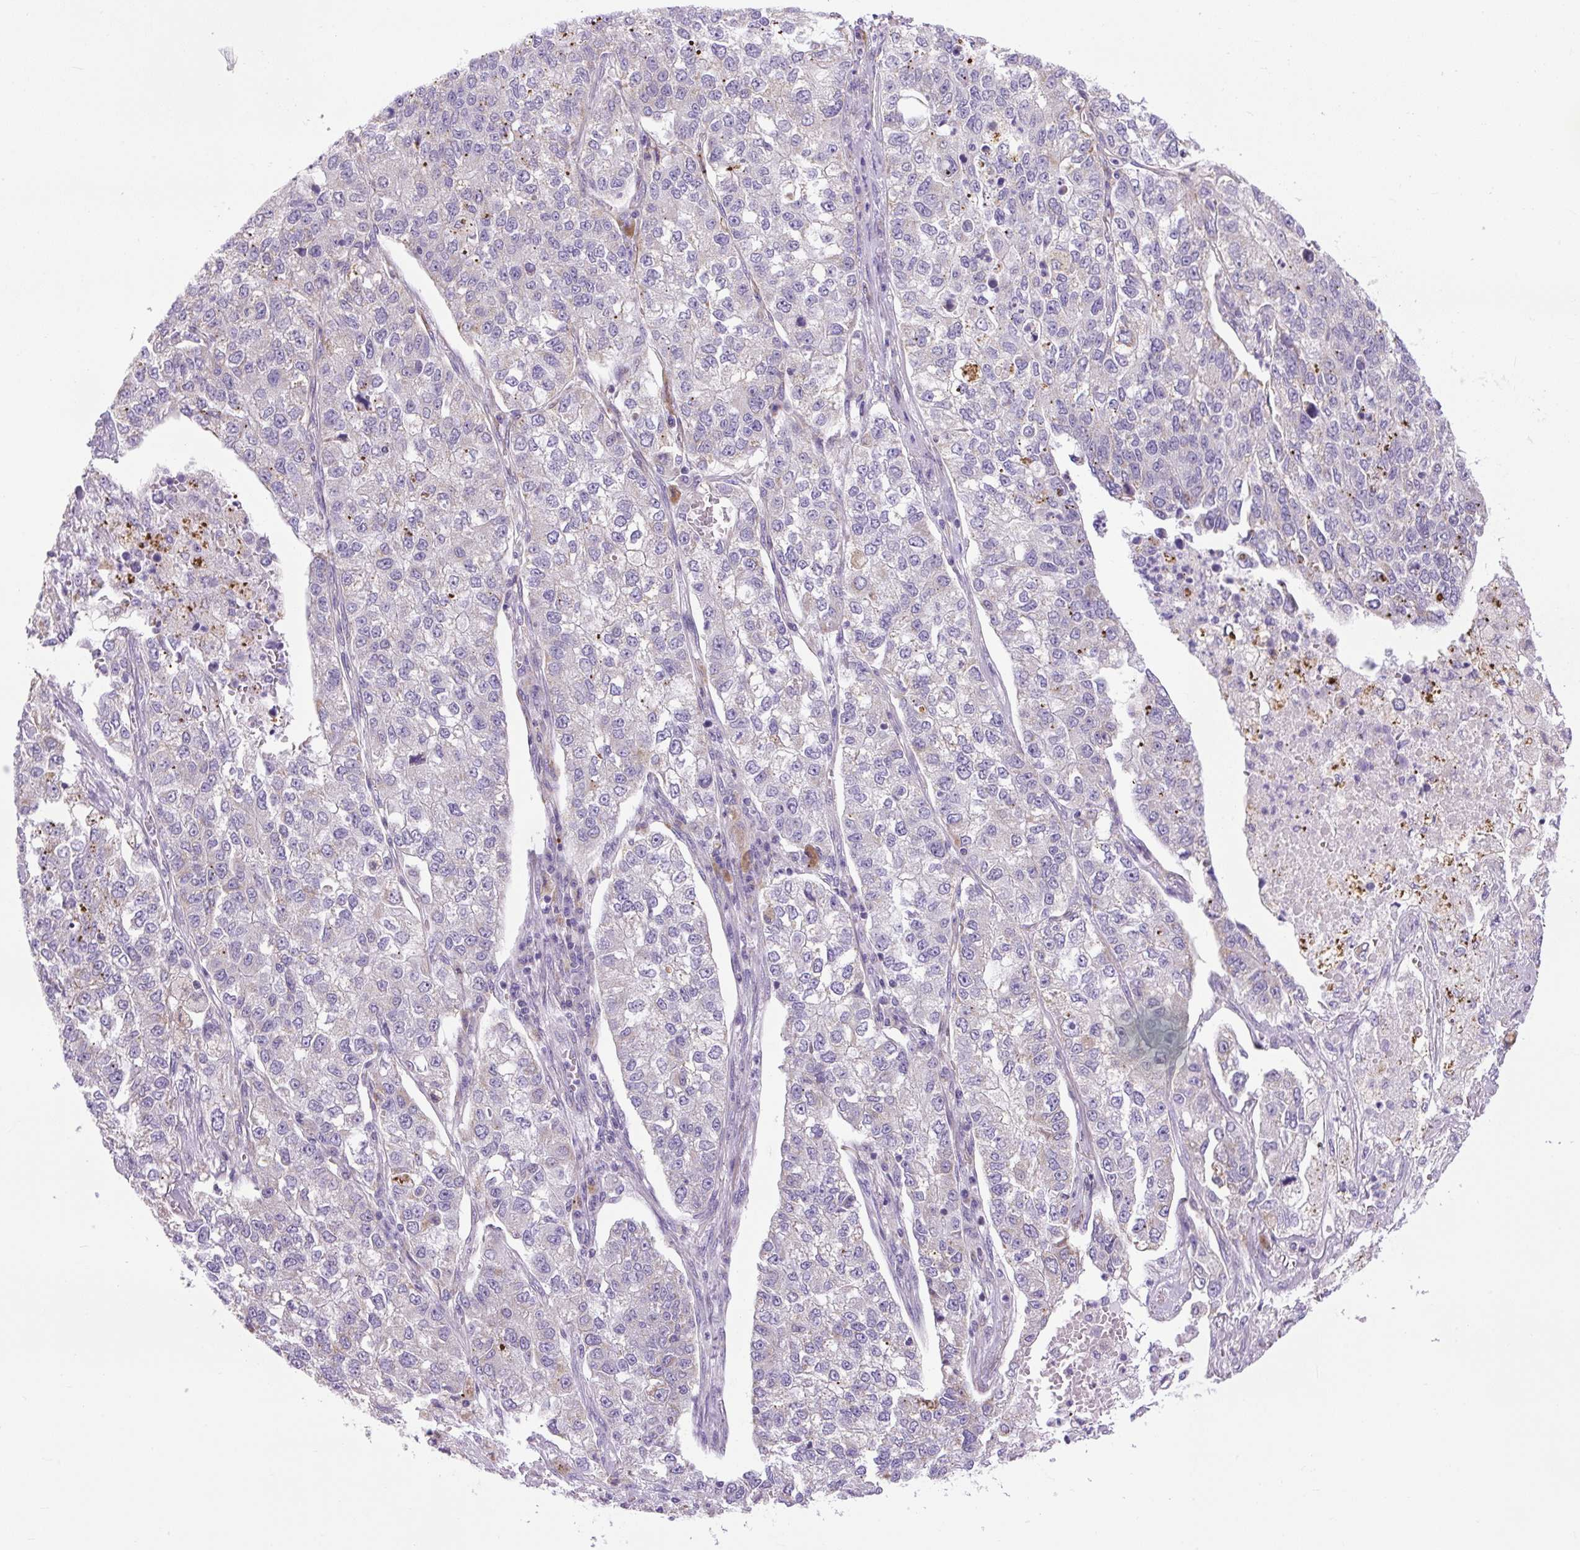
{"staining": {"intensity": "negative", "quantity": "none", "location": "none"}, "tissue": "lung cancer", "cell_type": "Tumor cells", "image_type": "cancer", "snomed": [{"axis": "morphology", "description": "Adenocarcinoma, NOS"}, {"axis": "topography", "description": "Lung"}], "caption": "Tumor cells show no significant positivity in lung cancer (adenocarcinoma).", "gene": "RNASE10", "patient": {"sex": "male", "age": 49}}